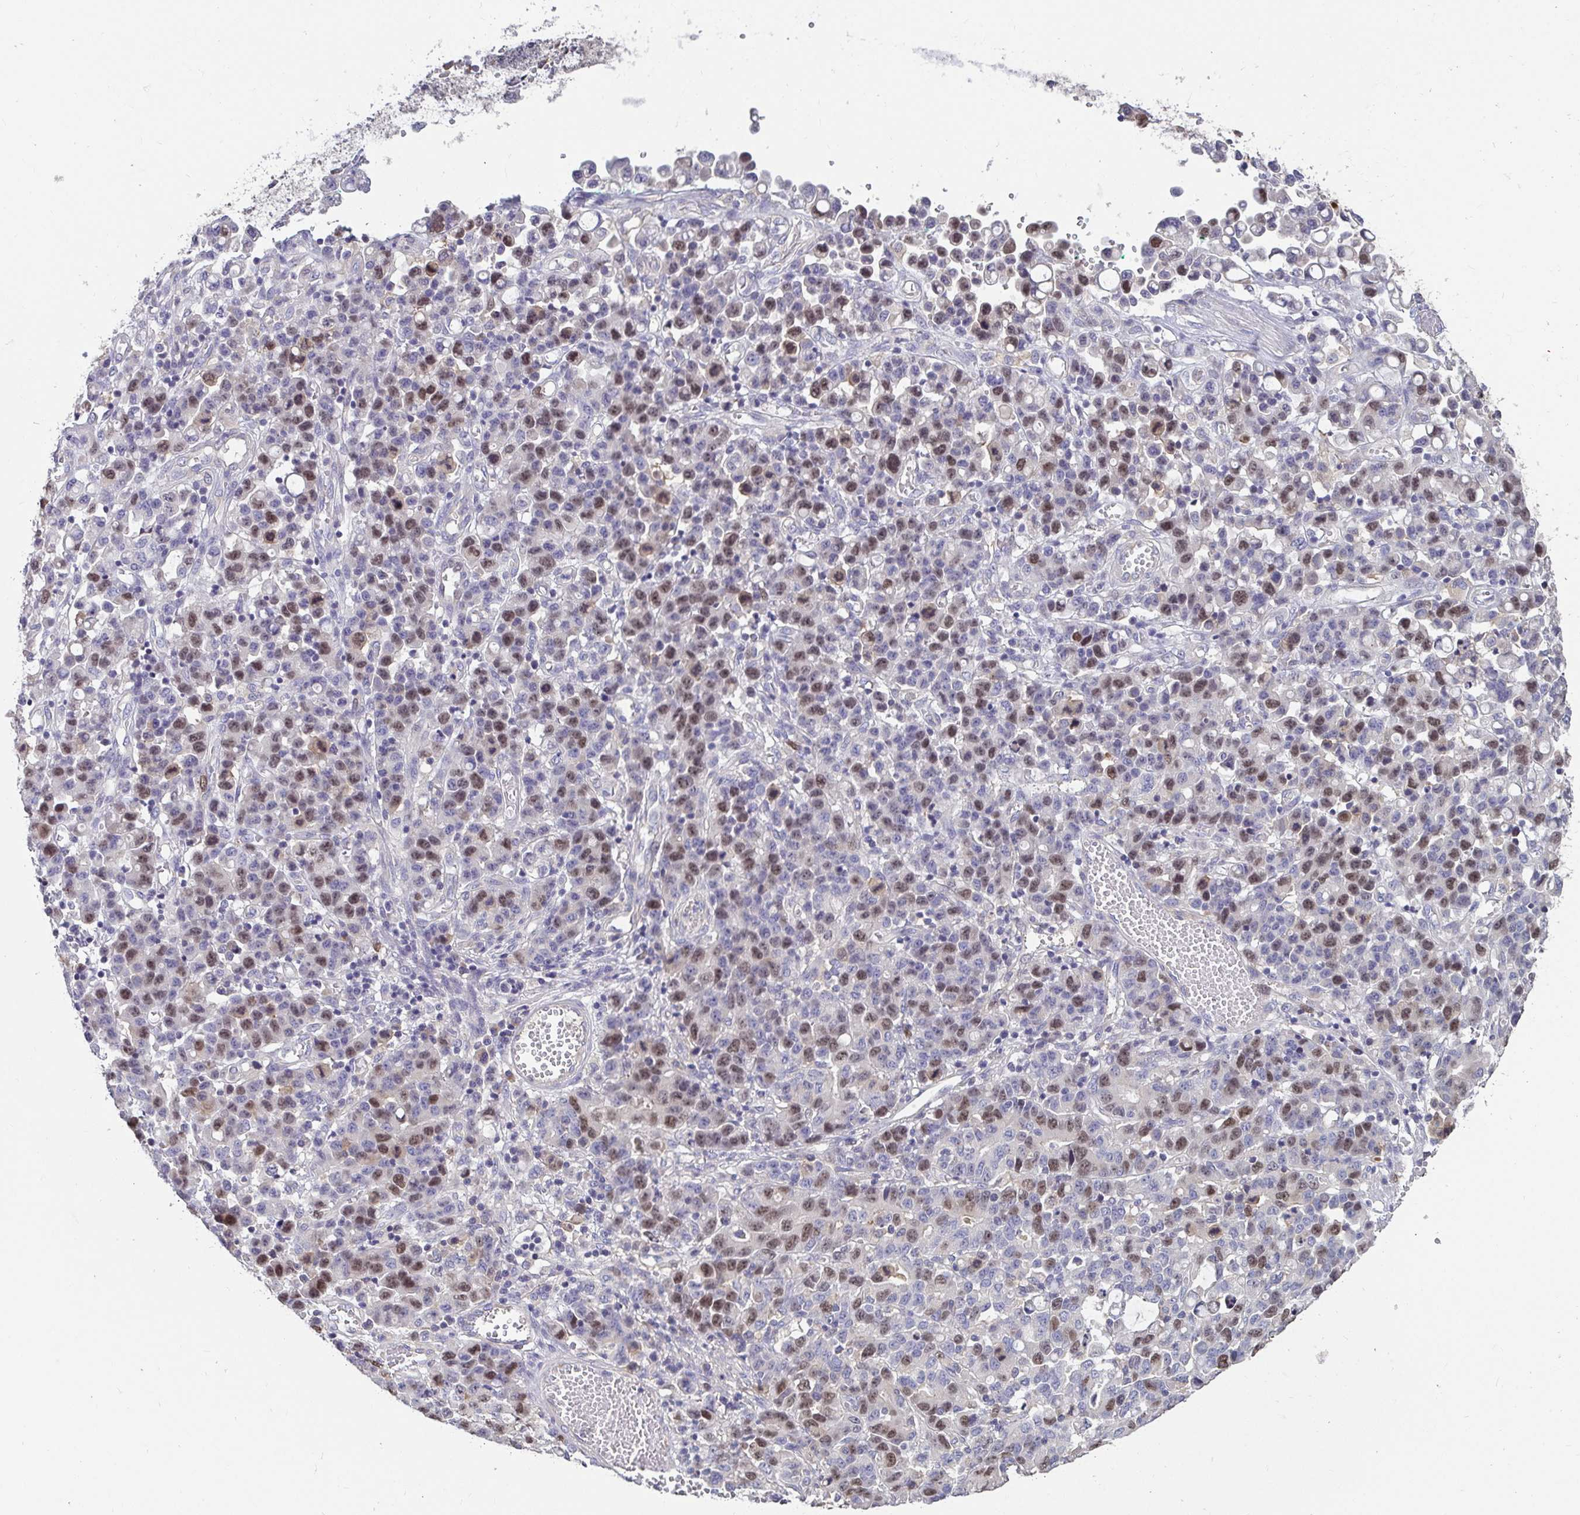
{"staining": {"intensity": "moderate", "quantity": "25%-75%", "location": "nuclear"}, "tissue": "stomach cancer", "cell_type": "Tumor cells", "image_type": "cancer", "snomed": [{"axis": "morphology", "description": "Adenocarcinoma, NOS"}, {"axis": "topography", "description": "Stomach, upper"}], "caption": "Immunohistochemical staining of stomach cancer displays moderate nuclear protein expression in approximately 25%-75% of tumor cells.", "gene": "ANLN", "patient": {"sex": "male", "age": 69}}